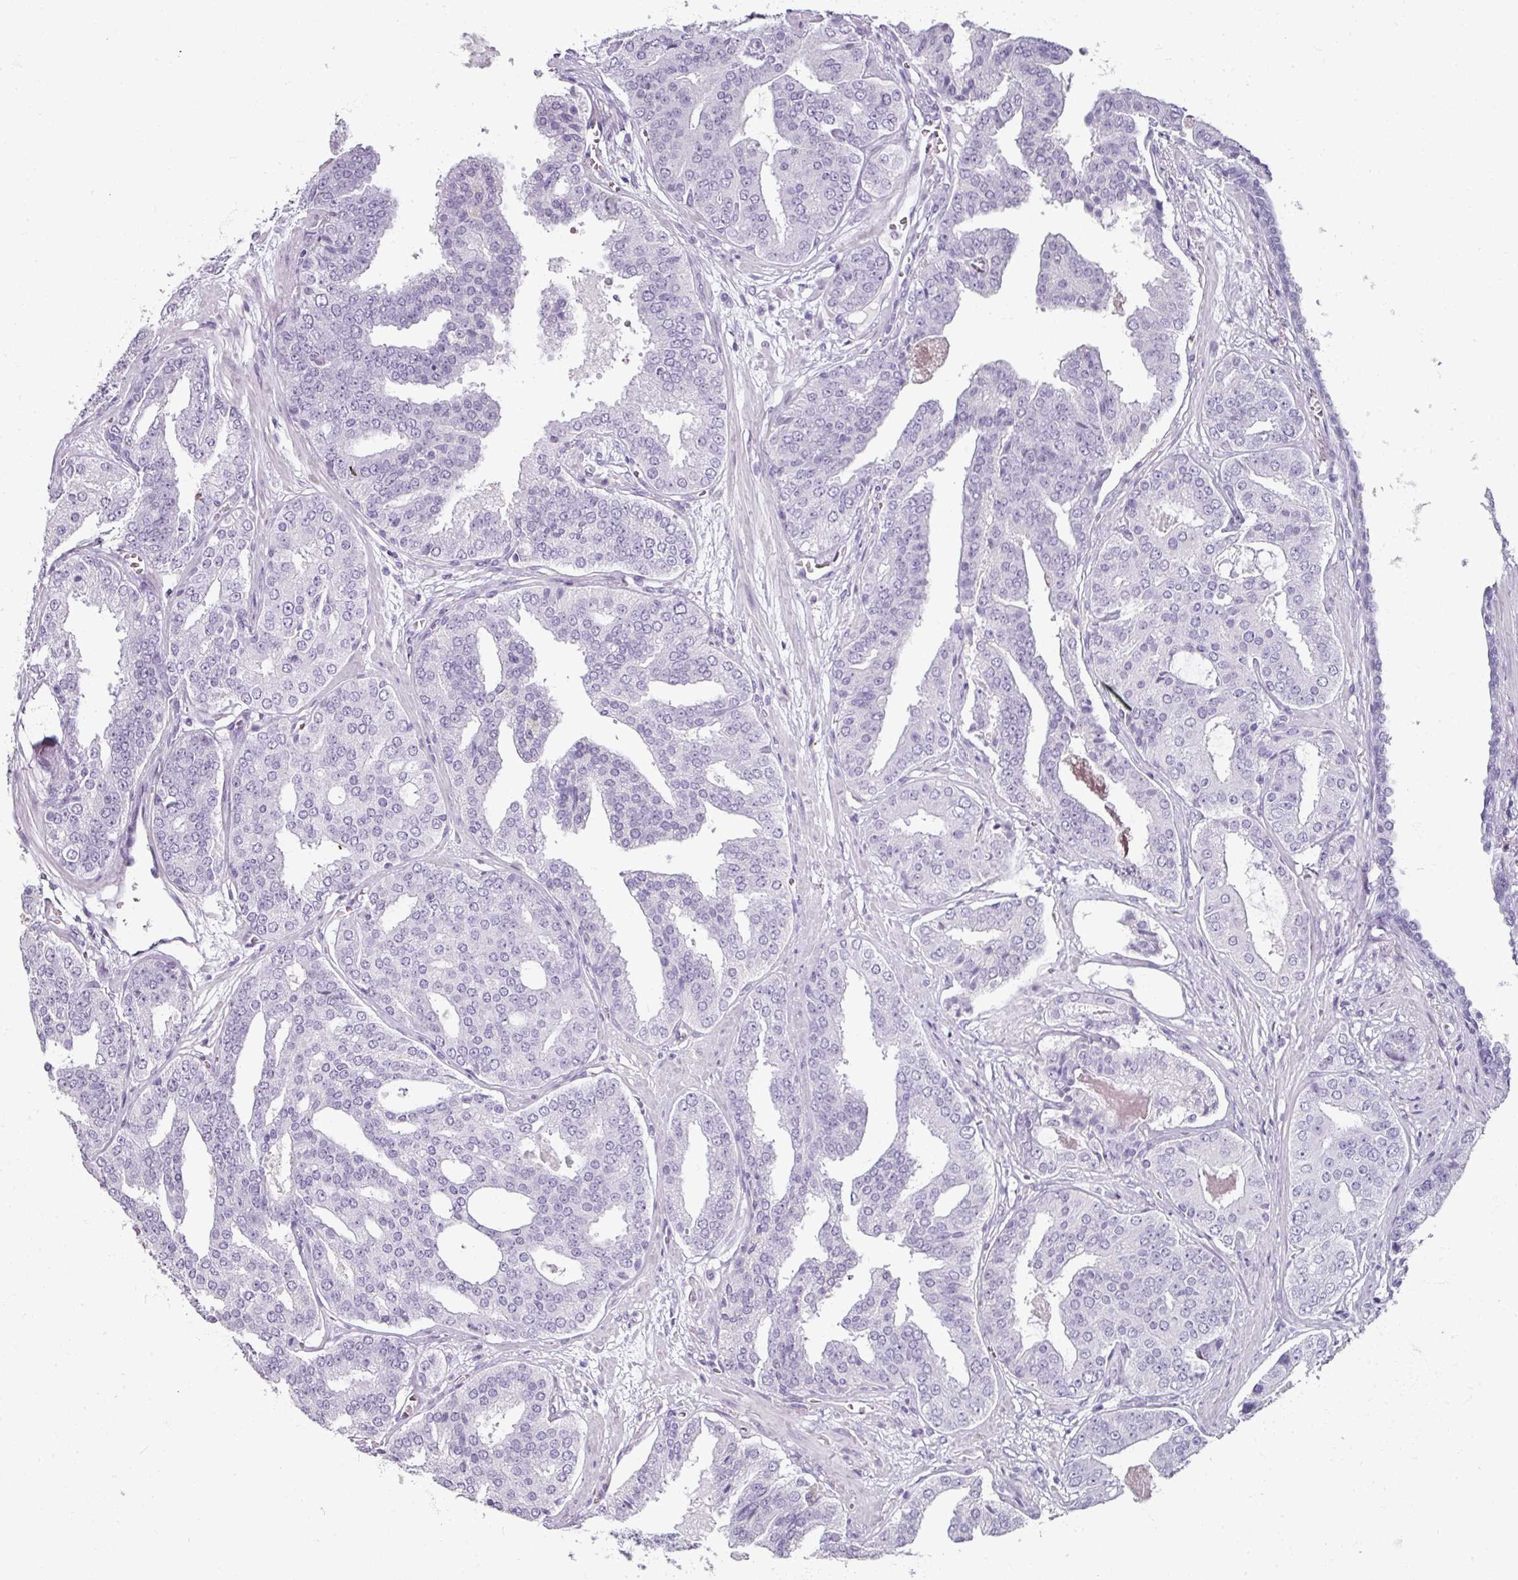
{"staining": {"intensity": "negative", "quantity": "none", "location": "none"}, "tissue": "prostate cancer", "cell_type": "Tumor cells", "image_type": "cancer", "snomed": [{"axis": "morphology", "description": "Adenocarcinoma, High grade"}, {"axis": "topography", "description": "Prostate"}], "caption": "A high-resolution image shows IHC staining of adenocarcinoma (high-grade) (prostate), which exhibits no significant expression in tumor cells.", "gene": "REG3G", "patient": {"sex": "male", "age": 71}}